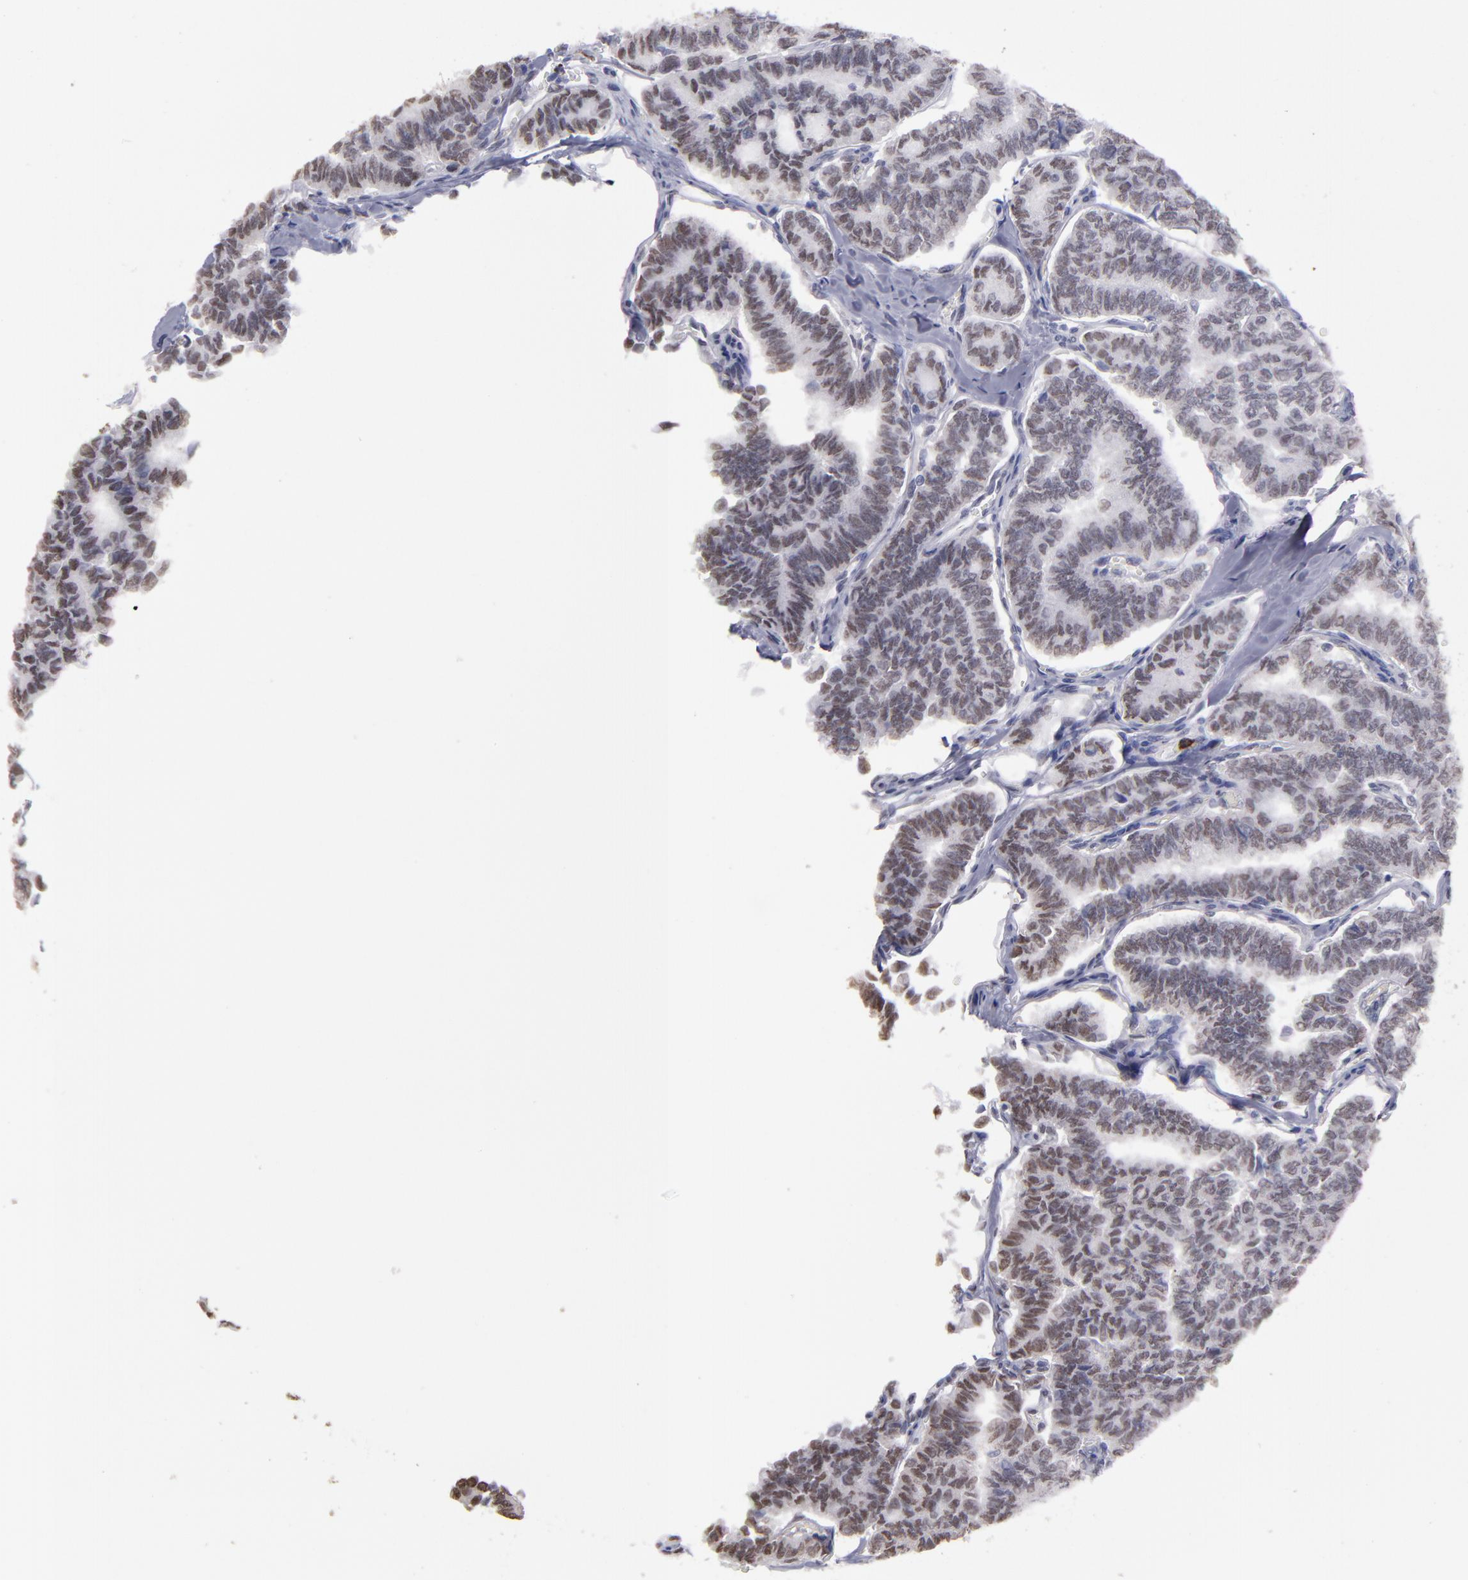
{"staining": {"intensity": "weak", "quantity": "25%-75%", "location": "nuclear"}, "tissue": "thyroid cancer", "cell_type": "Tumor cells", "image_type": "cancer", "snomed": [{"axis": "morphology", "description": "Papillary adenocarcinoma, NOS"}, {"axis": "topography", "description": "Thyroid gland"}], "caption": "DAB immunohistochemical staining of thyroid cancer exhibits weak nuclear protein positivity in about 25%-75% of tumor cells.", "gene": "IRF4", "patient": {"sex": "female", "age": 35}}